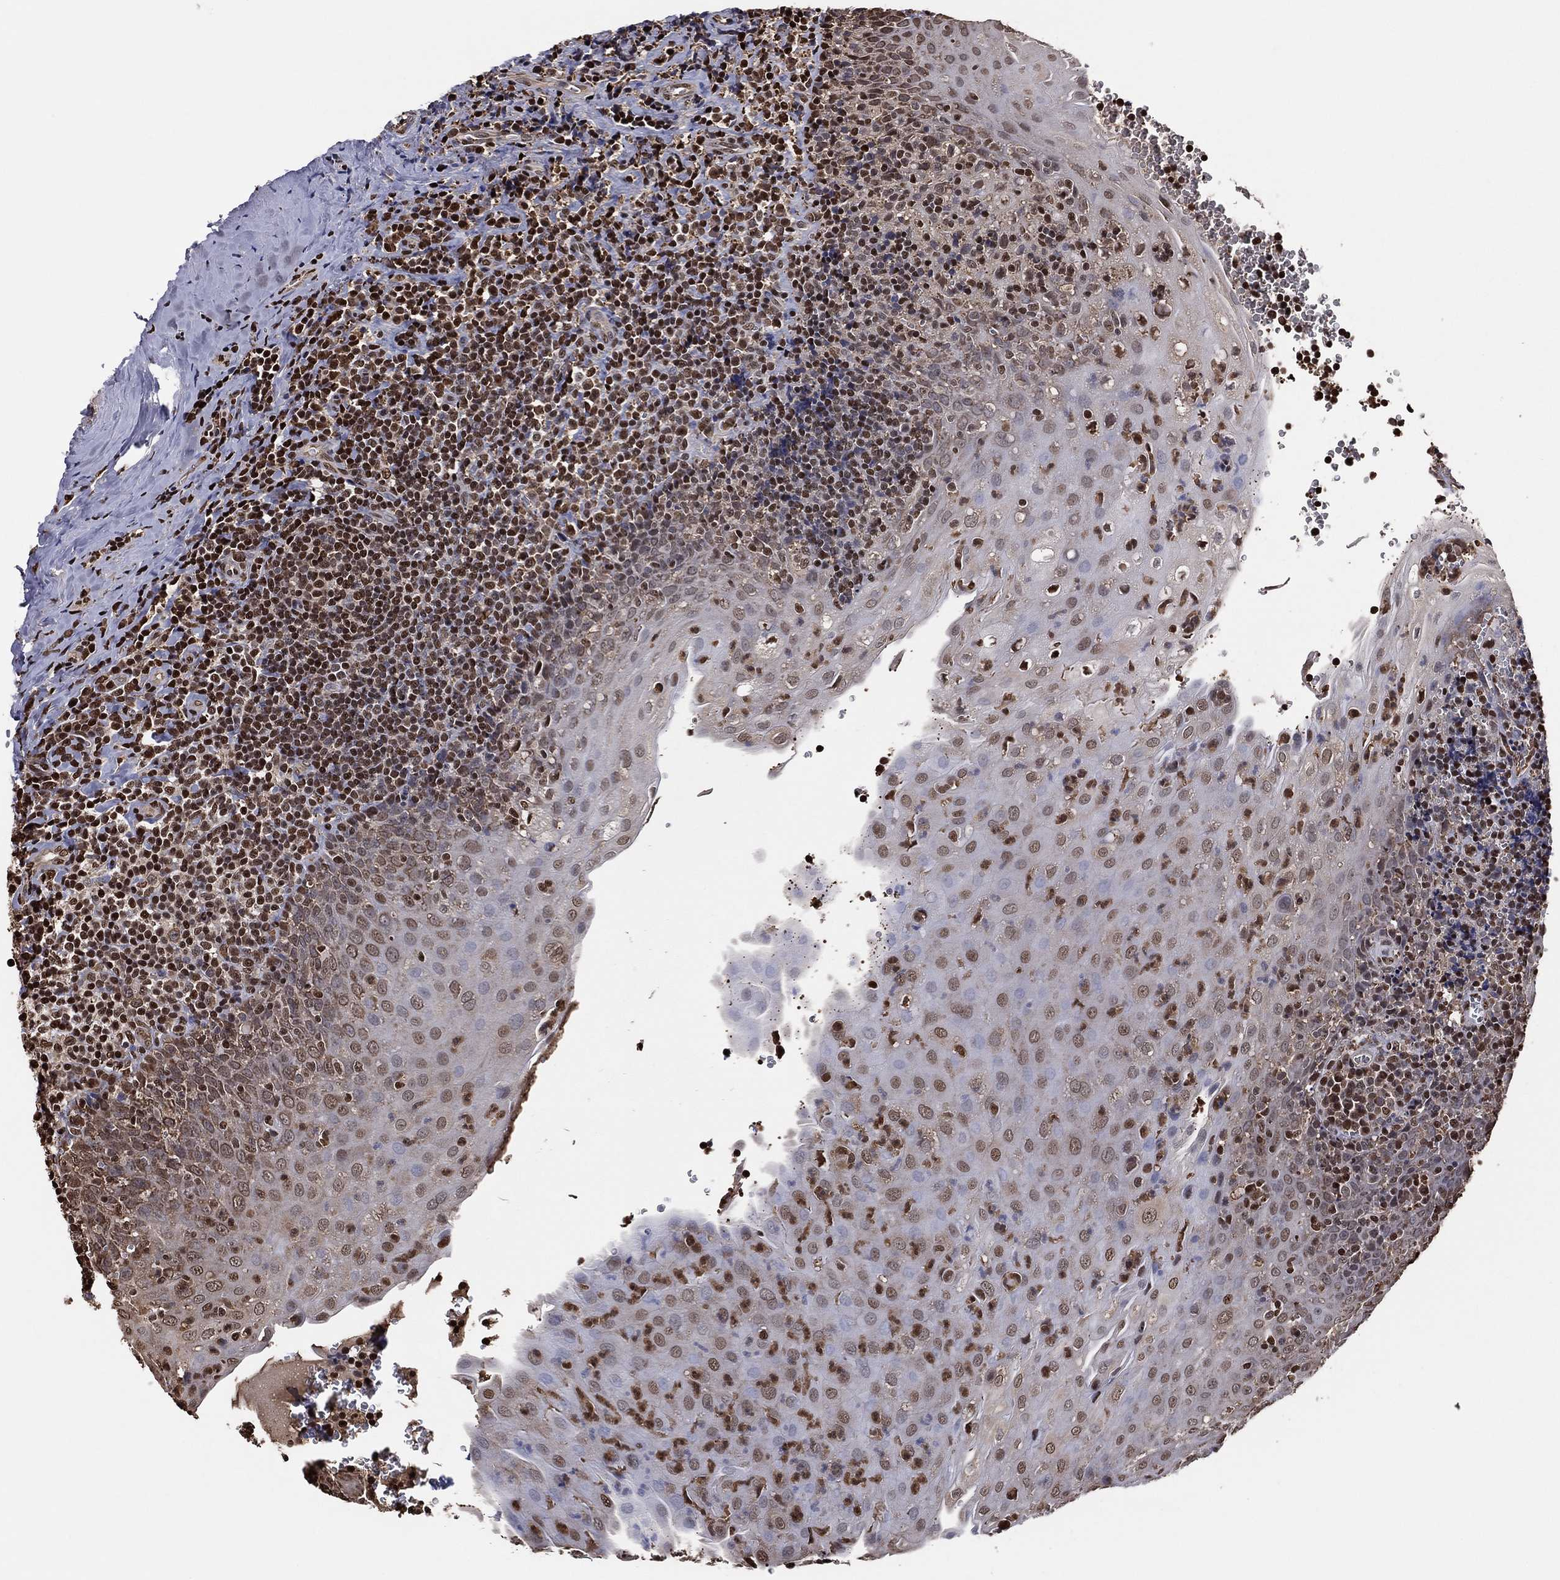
{"staining": {"intensity": "moderate", "quantity": "<25%", "location": "nuclear"}, "tissue": "tonsil", "cell_type": "Germinal center cells", "image_type": "normal", "snomed": [{"axis": "morphology", "description": "Normal tissue, NOS"}, {"axis": "morphology", "description": "Inflammation, NOS"}, {"axis": "topography", "description": "Tonsil"}], "caption": "Immunohistochemistry (IHC) (DAB (3,3'-diaminobenzidine)) staining of benign tonsil displays moderate nuclear protein expression in about <25% of germinal center cells.", "gene": "GAPDH", "patient": {"sex": "female", "age": 31}}